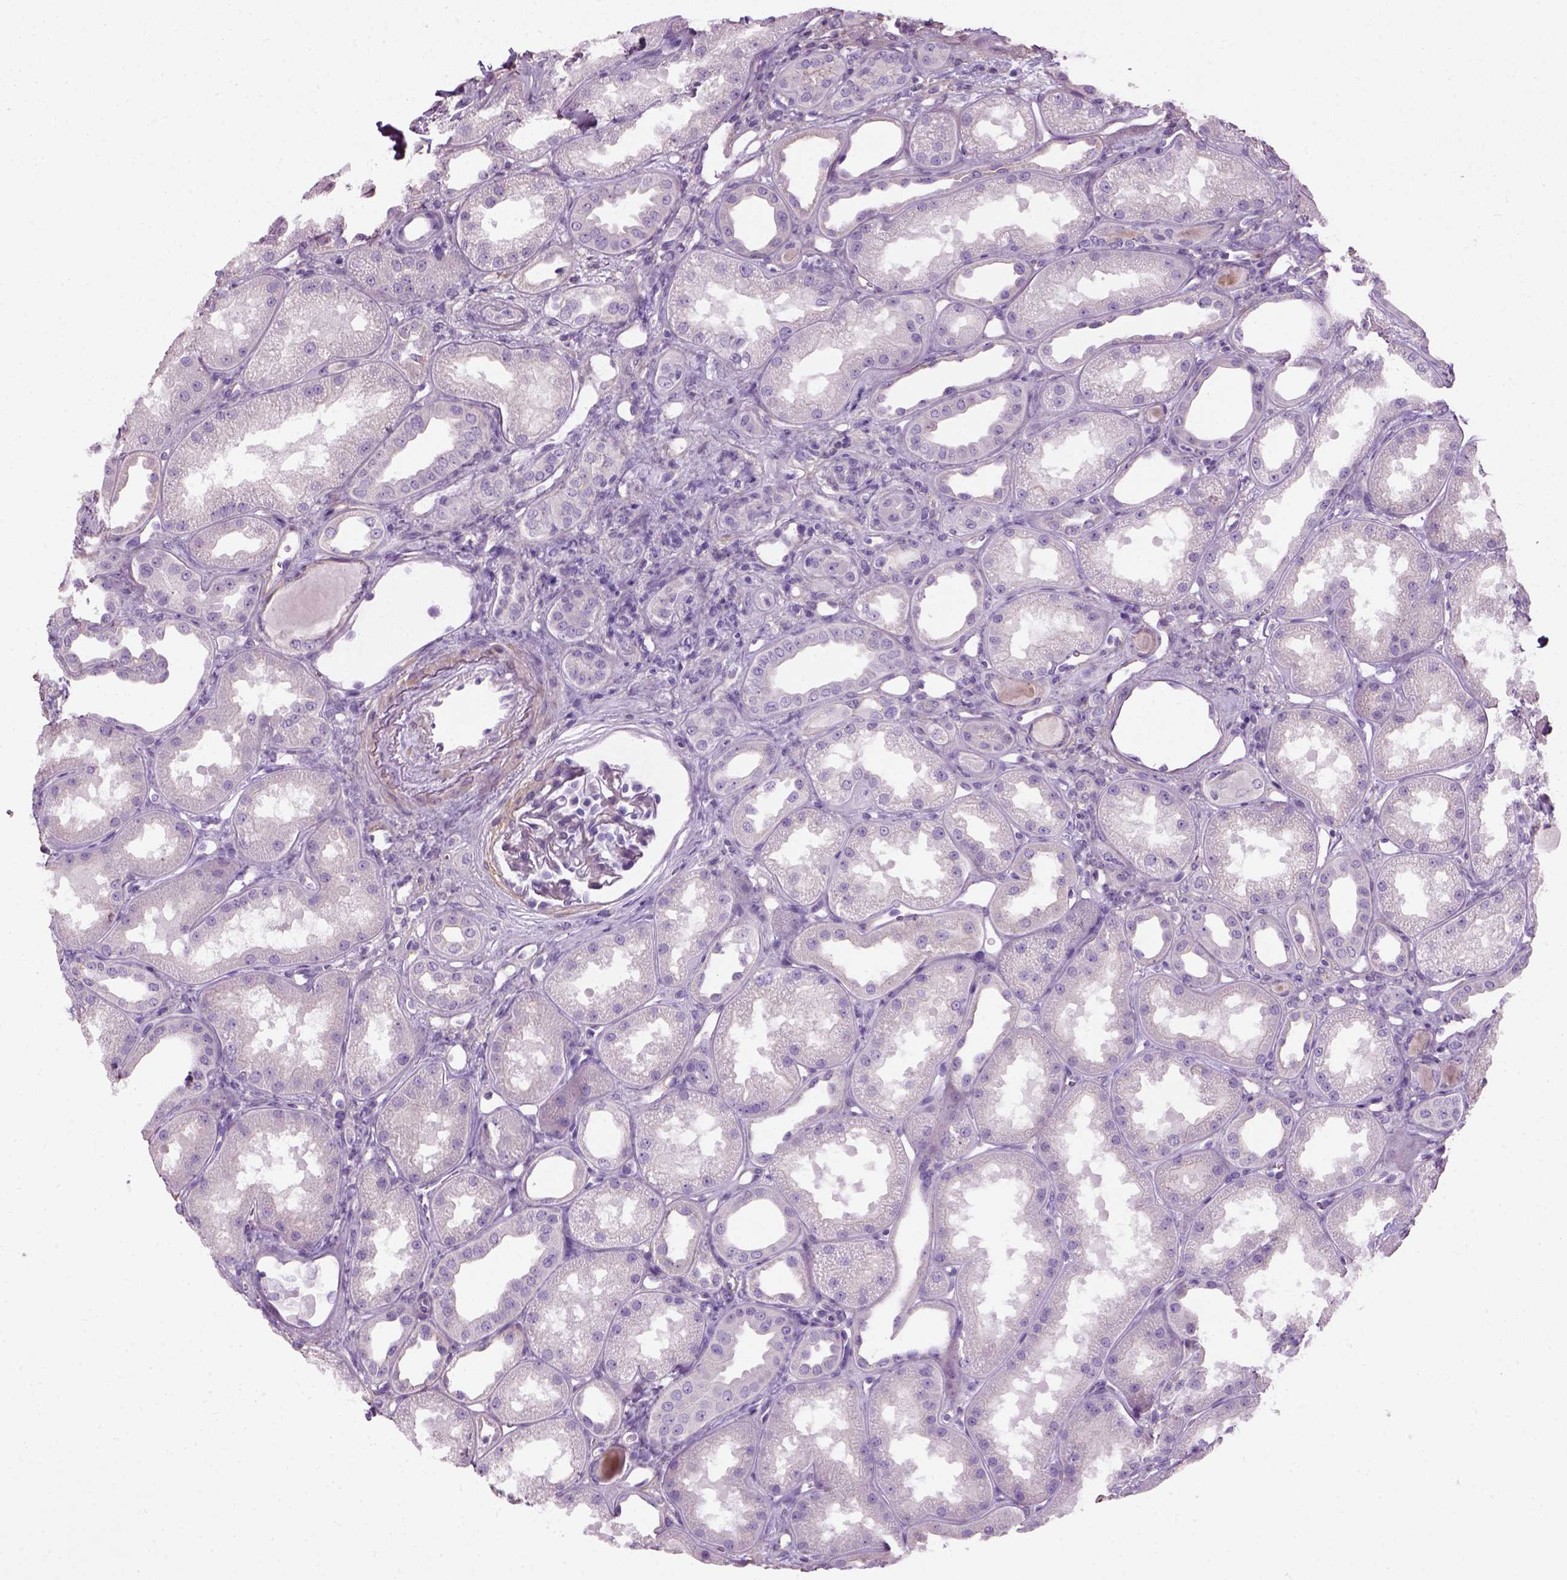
{"staining": {"intensity": "moderate", "quantity": "<25%", "location": "cytoplasmic/membranous"}, "tissue": "kidney", "cell_type": "Cells in glomeruli", "image_type": "normal", "snomed": [{"axis": "morphology", "description": "Normal tissue, NOS"}, {"axis": "topography", "description": "Kidney"}], "caption": "DAB (3,3'-diaminobenzidine) immunohistochemical staining of normal kidney displays moderate cytoplasmic/membranous protein expression in about <25% of cells in glomeruli.", "gene": "FAM161A", "patient": {"sex": "male", "age": 61}}